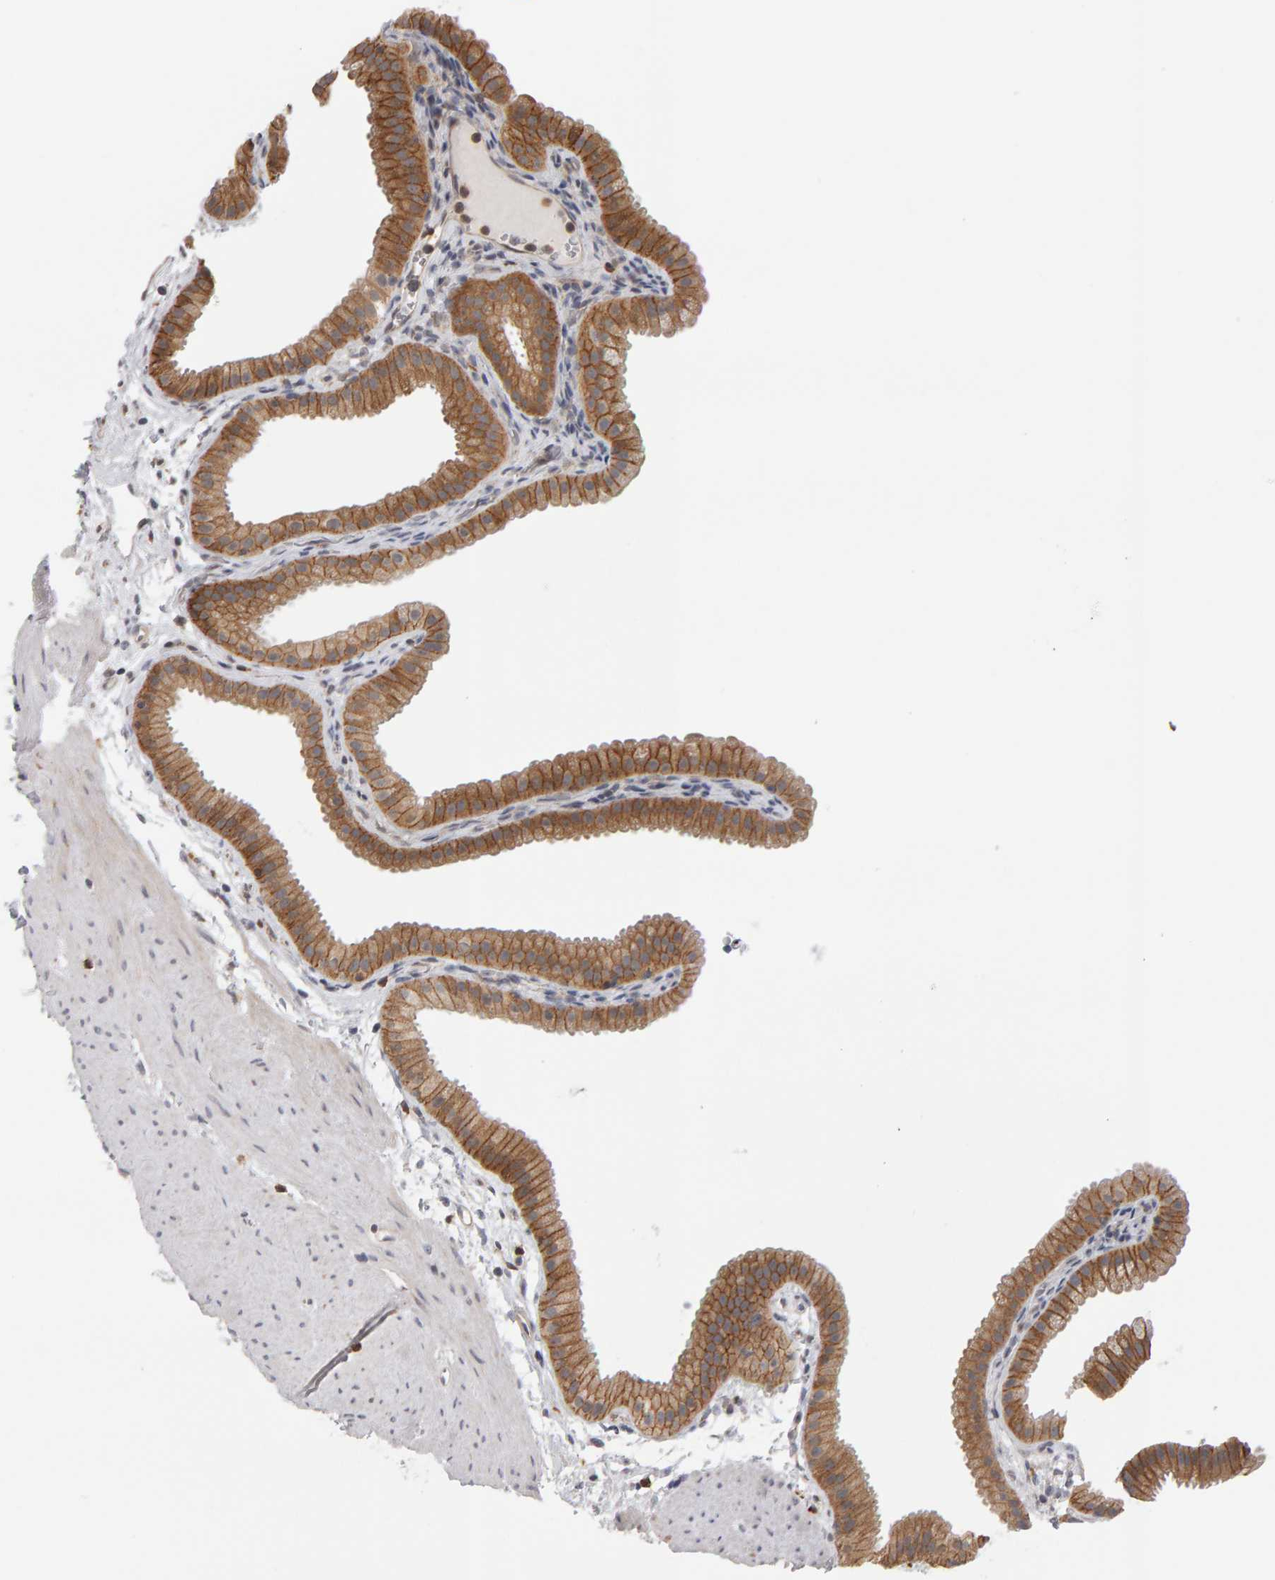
{"staining": {"intensity": "moderate", "quantity": ">75%", "location": "cytoplasmic/membranous"}, "tissue": "gallbladder", "cell_type": "Glandular cells", "image_type": "normal", "snomed": [{"axis": "morphology", "description": "Normal tissue, NOS"}, {"axis": "topography", "description": "Gallbladder"}], "caption": "A high-resolution photomicrograph shows IHC staining of normal gallbladder, which shows moderate cytoplasmic/membranous positivity in about >75% of glandular cells.", "gene": "MSRA", "patient": {"sex": "female", "age": 64}}